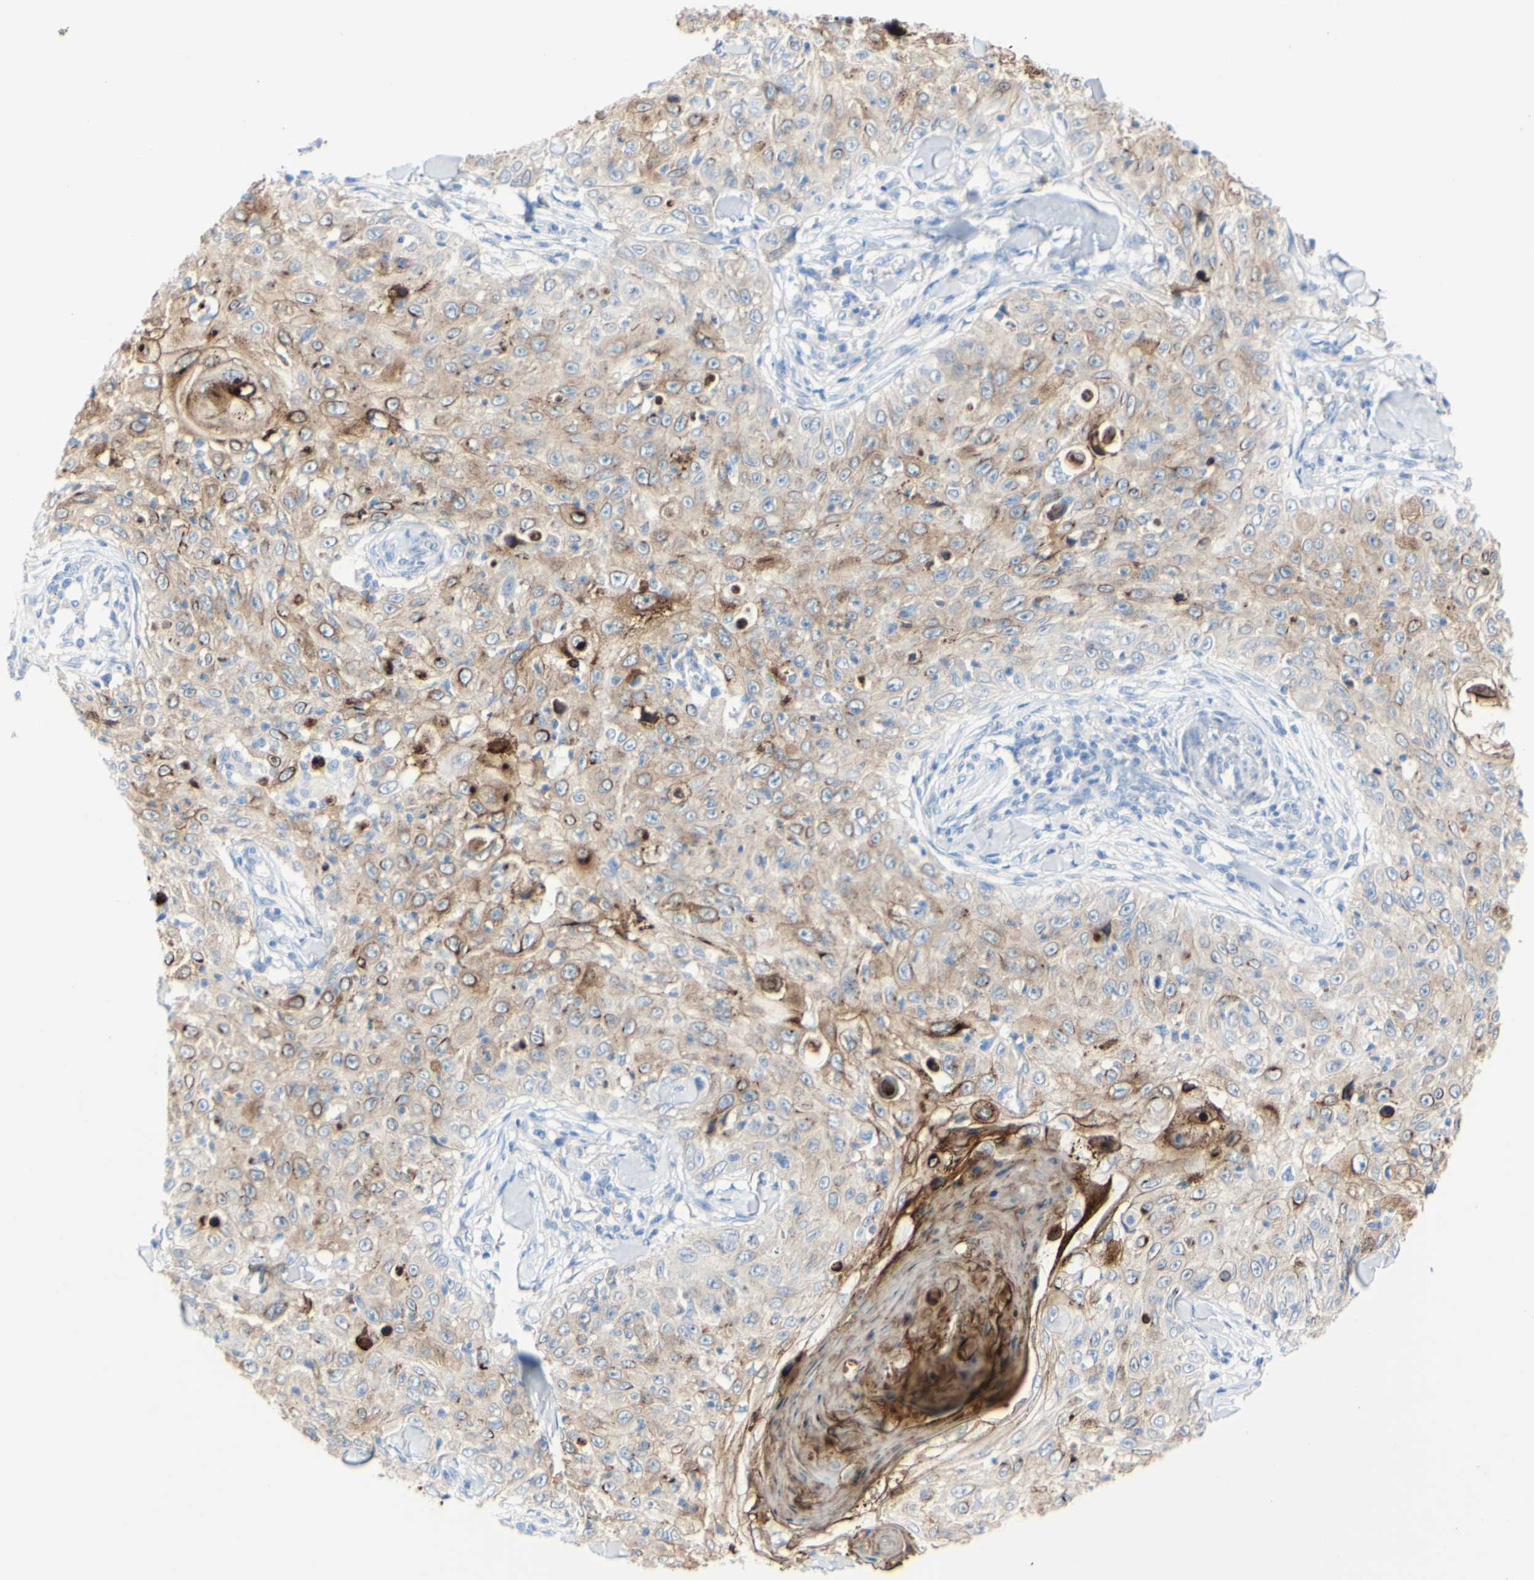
{"staining": {"intensity": "moderate", "quantity": "25%-75%", "location": "cytoplasmic/membranous"}, "tissue": "skin cancer", "cell_type": "Tumor cells", "image_type": "cancer", "snomed": [{"axis": "morphology", "description": "Squamous cell carcinoma, NOS"}, {"axis": "topography", "description": "Skin"}], "caption": "Squamous cell carcinoma (skin) stained with a protein marker shows moderate staining in tumor cells.", "gene": "DSC2", "patient": {"sex": "male", "age": 86}}